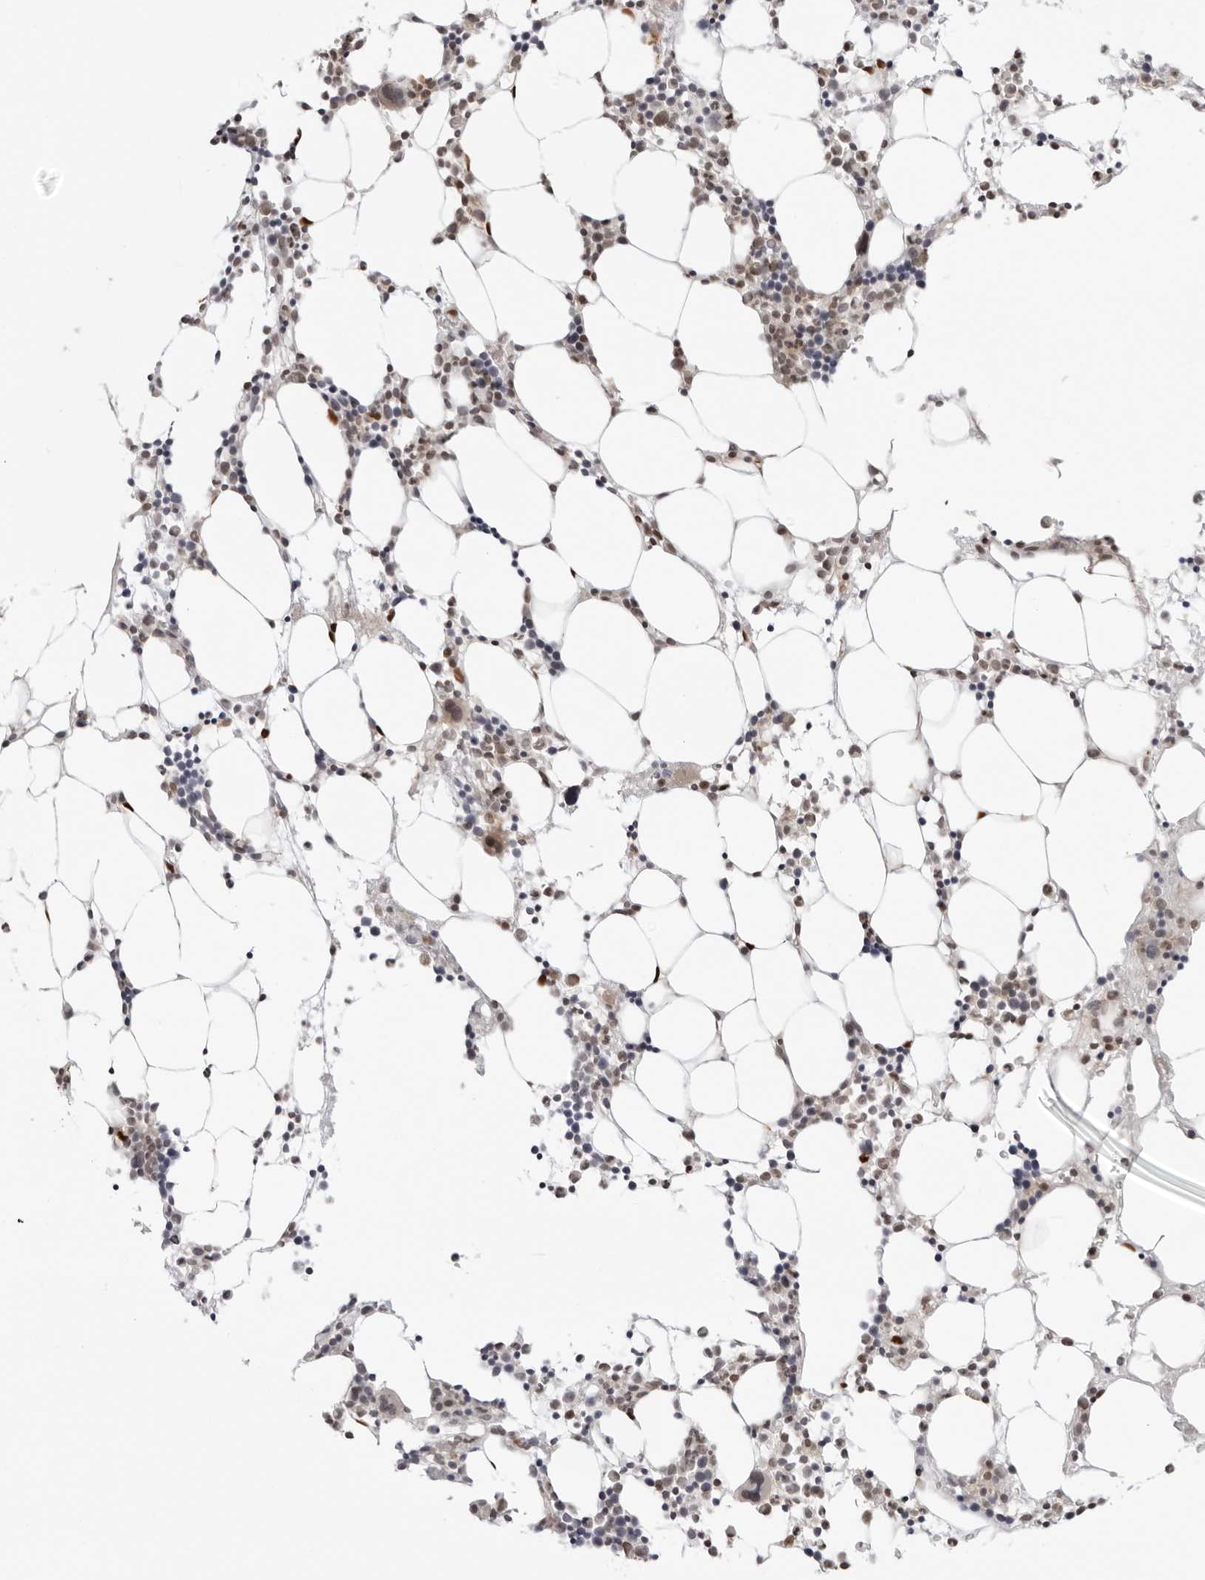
{"staining": {"intensity": "weak", "quantity": "25%-75%", "location": "nuclear"}, "tissue": "bone marrow", "cell_type": "Hematopoietic cells", "image_type": "normal", "snomed": [{"axis": "morphology", "description": "Normal tissue, NOS"}, {"axis": "morphology", "description": "Inflammation, NOS"}, {"axis": "topography", "description": "Bone marrow"}], "caption": "Immunohistochemistry (IHC) (DAB) staining of benign bone marrow exhibits weak nuclear protein expression in approximately 25%-75% of hematopoietic cells.", "gene": "RNF146", "patient": {"sex": "male", "age": 31}}